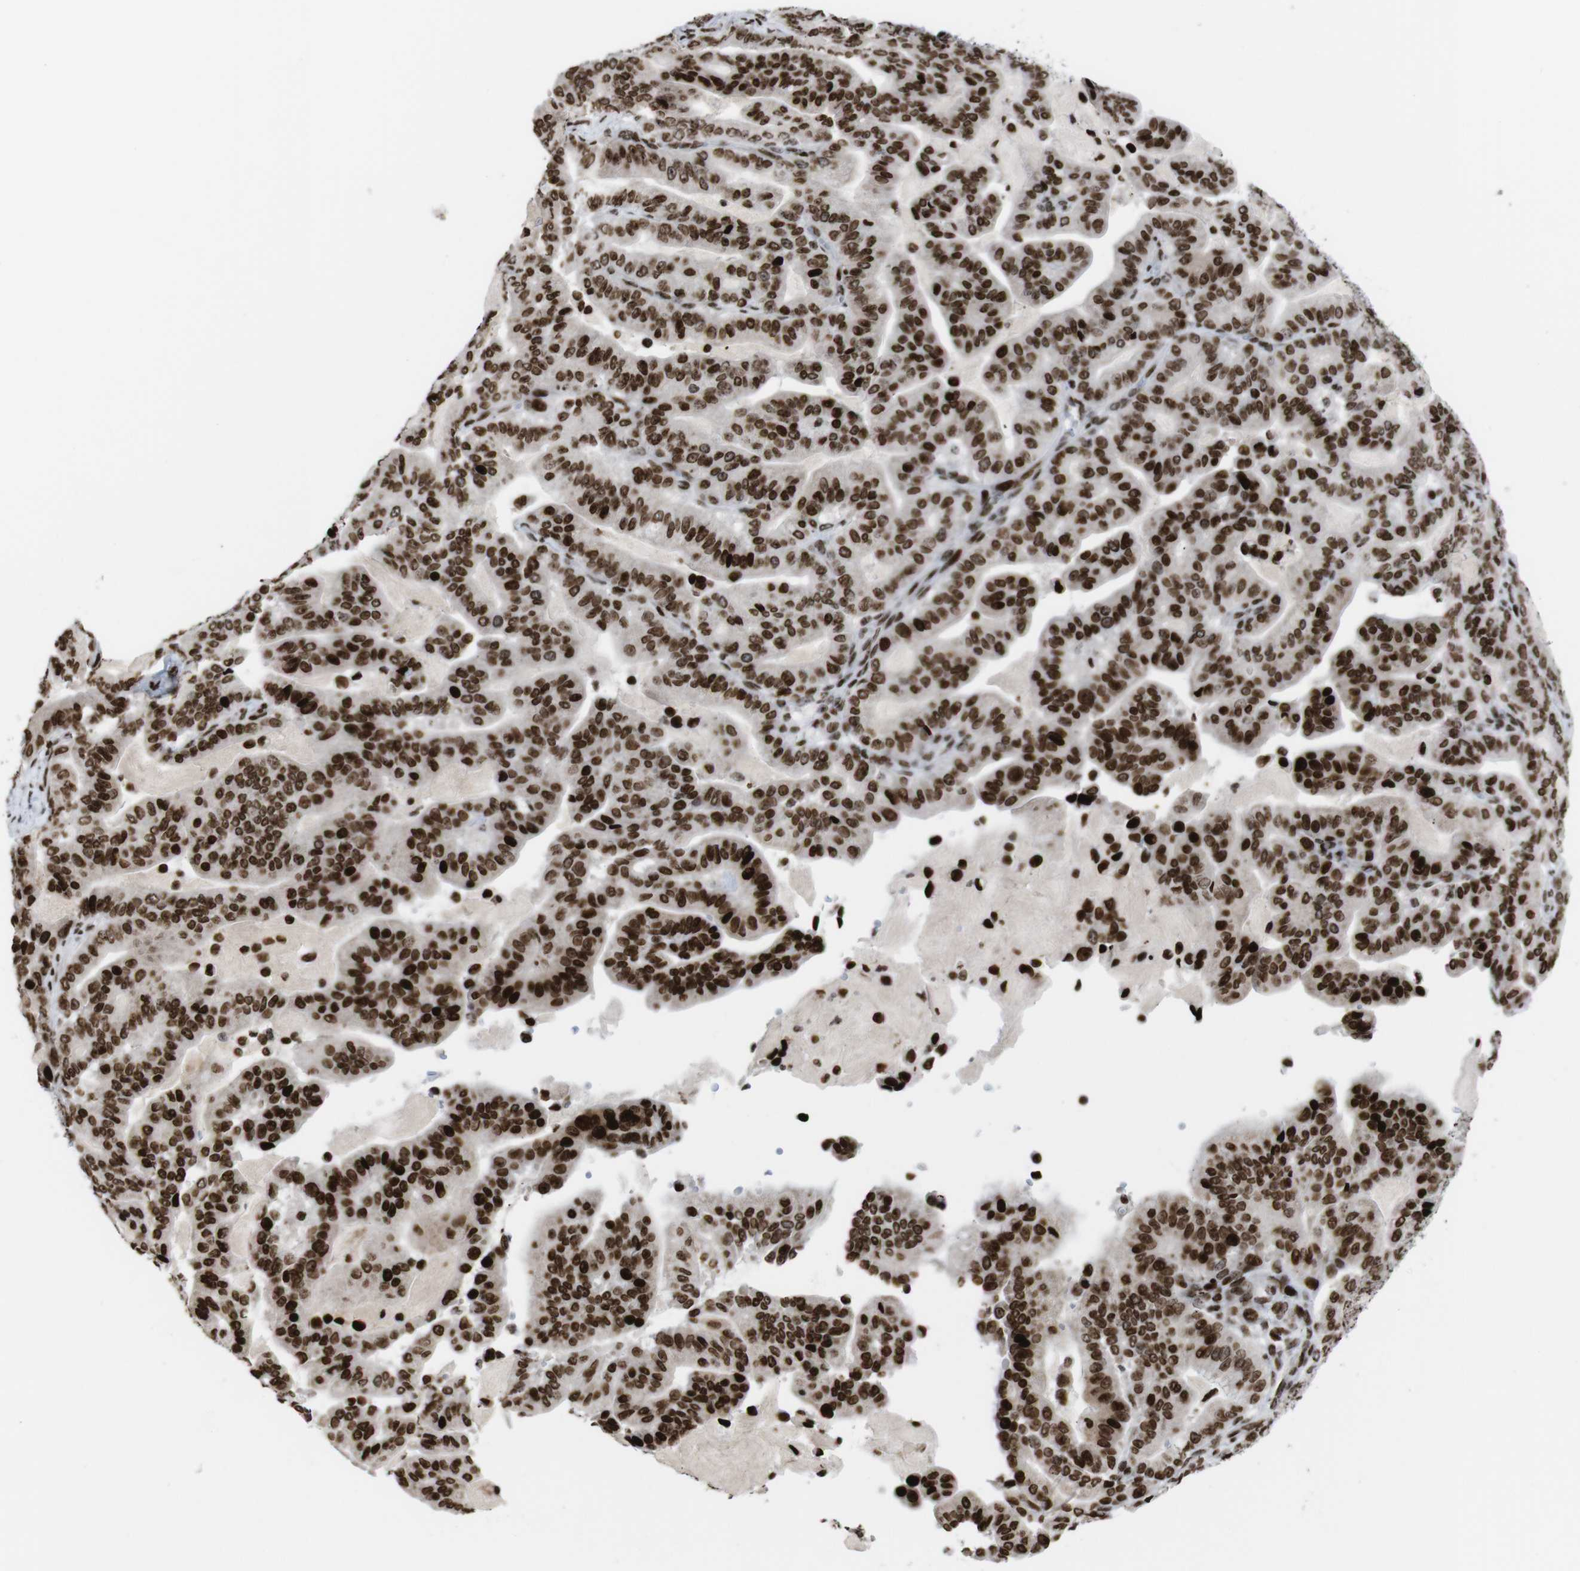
{"staining": {"intensity": "strong", "quantity": ">75%", "location": "nuclear"}, "tissue": "pancreatic cancer", "cell_type": "Tumor cells", "image_type": "cancer", "snomed": [{"axis": "morphology", "description": "Adenocarcinoma, NOS"}, {"axis": "topography", "description": "Pancreas"}], "caption": "A brown stain shows strong nuclear positivity of a protein in adenocarcinoma (pancreatic) tumor cells.", "gene": "H1-4", "patient": {"sex": "male", "age": 63}}